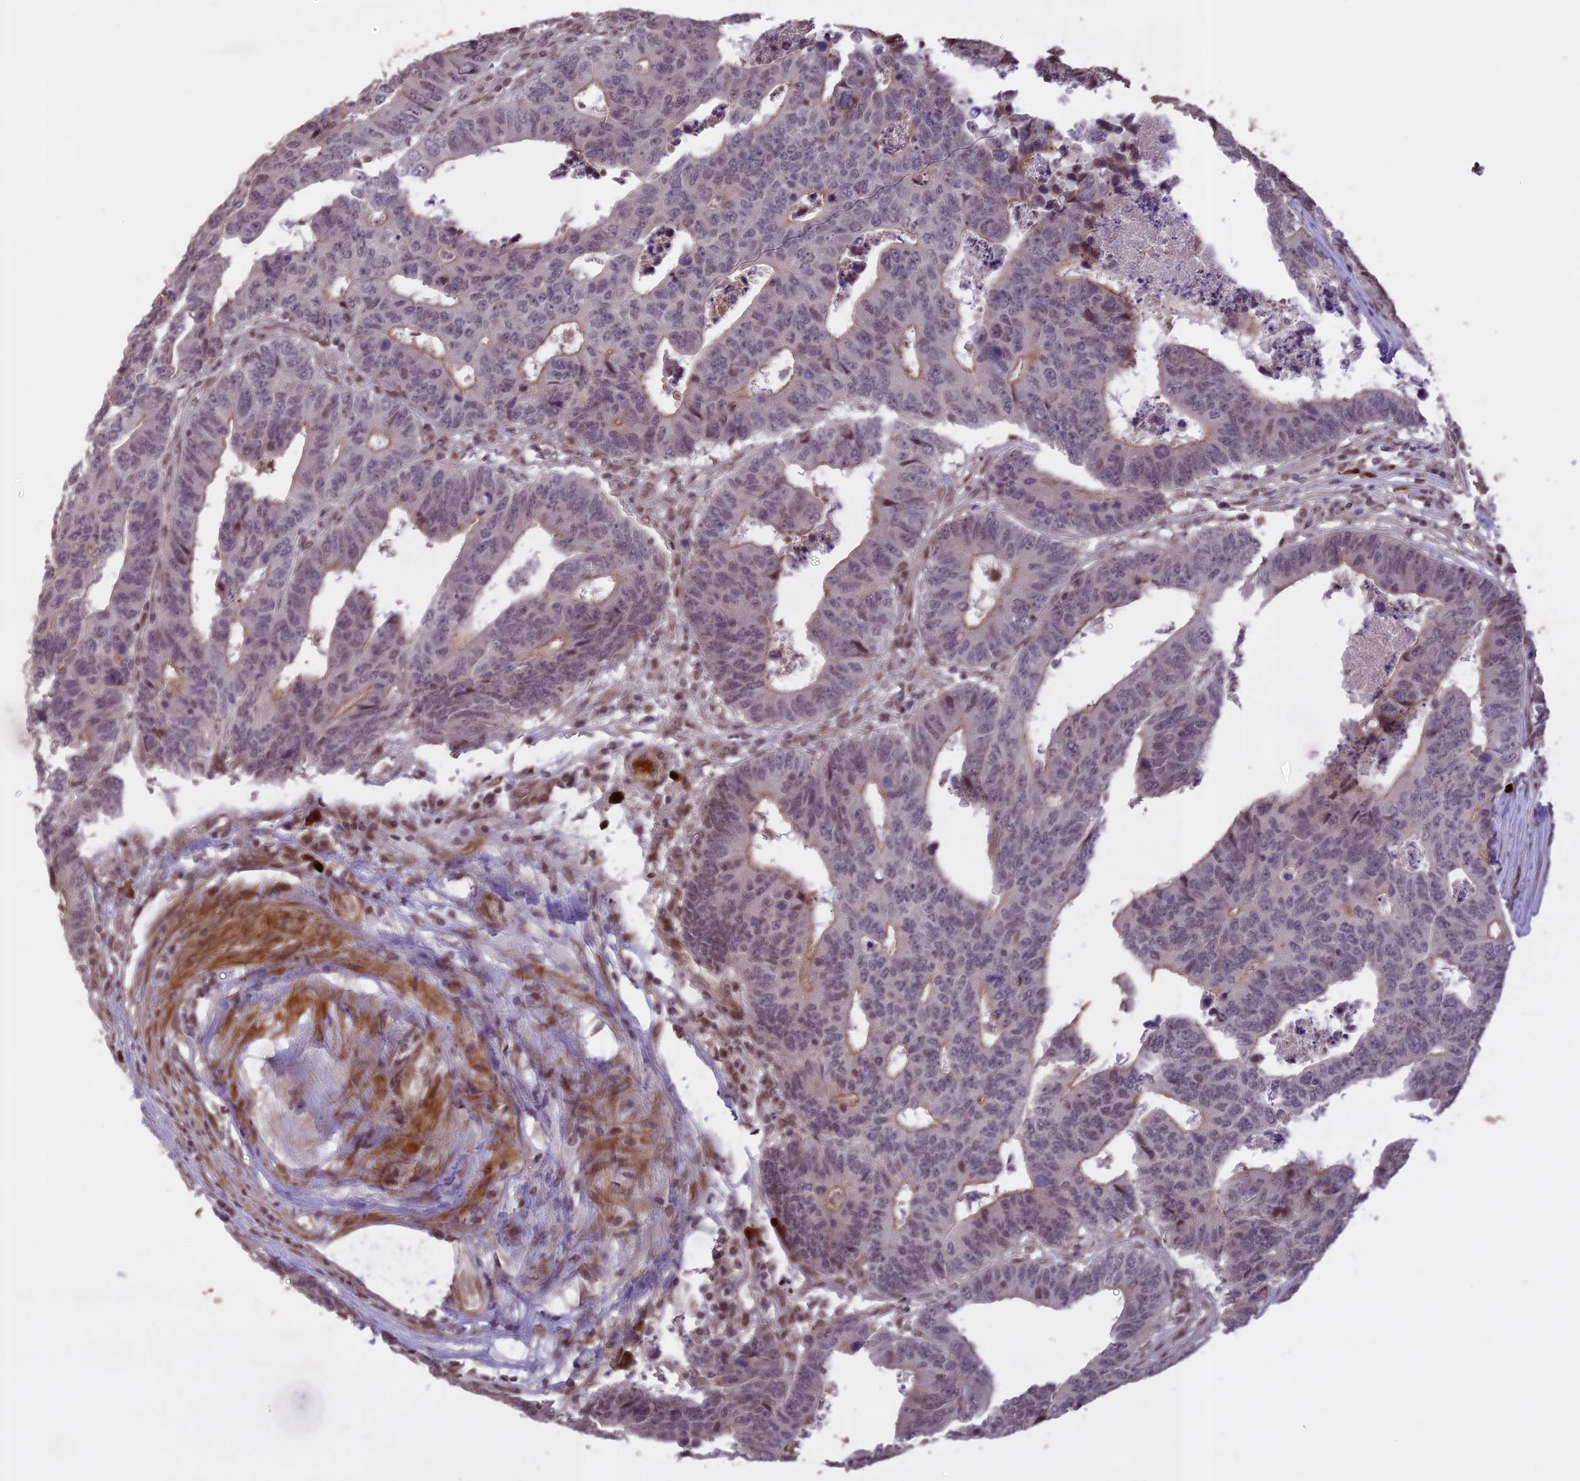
{"staining": {"intensity": "weak", "quantity": "<25%", "location": "cytoplasmic/membranous"}, "tissue": "colorectal cancer", "cell_type": "Tumor cells", "image_type": "cancer", "snomed": [{"axis": "morphology", "description": "Adenocarcinoma, NOS"}, {"axis": "topography", "description": "Rectum"}], "caption": "Immunohistochemistry of human colorectal adenocarcinoma shows no staining in tumor cells. Nuclei are stained in blue.", "gene": "PRELID2", "patient": {"sex": "male", "age": 84}}